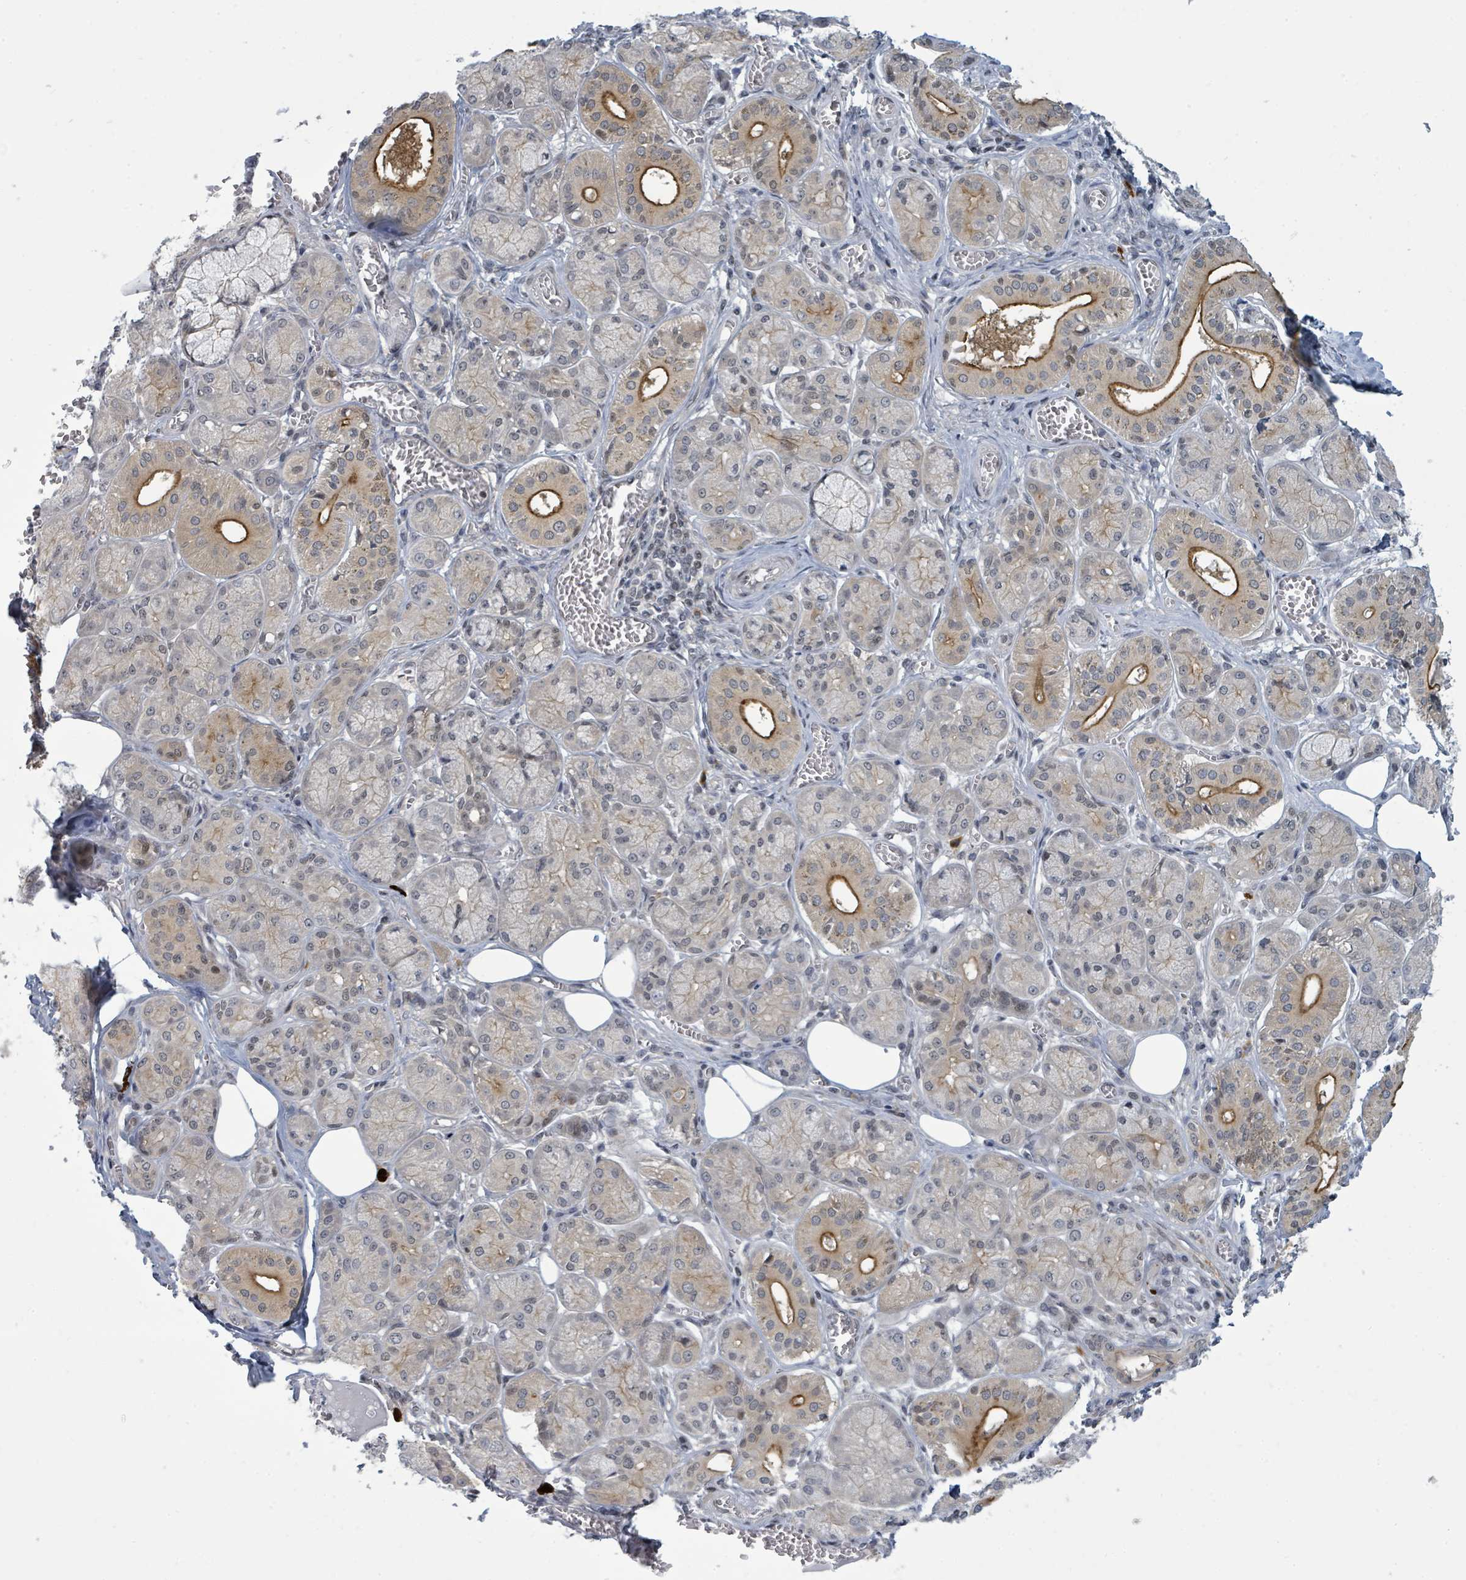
{"staining": {"intensity": "strong", "quantity": "<25%", "location": "cytoplasmic/membranous"}, "tissue": "salivary gland", "cell_type": "Glandular cells", "image_type": "normal", "snomed": [{"axis": "morphology", "description": "Normal tissue, NOS"}, {"axis": "topography", "description": "Salivary gland"}], "caption": "Immunohistochemical staining of benign salivary gland reveals <25% levels of strong cytoplasmic/membranous protein positivity in approximately <25% of glandular cells. (brown staining indicates protein expression, while blue staining denotes nuclei).", "gene": "PSMG2", "patient": {"sex": "male", "age": 74}}